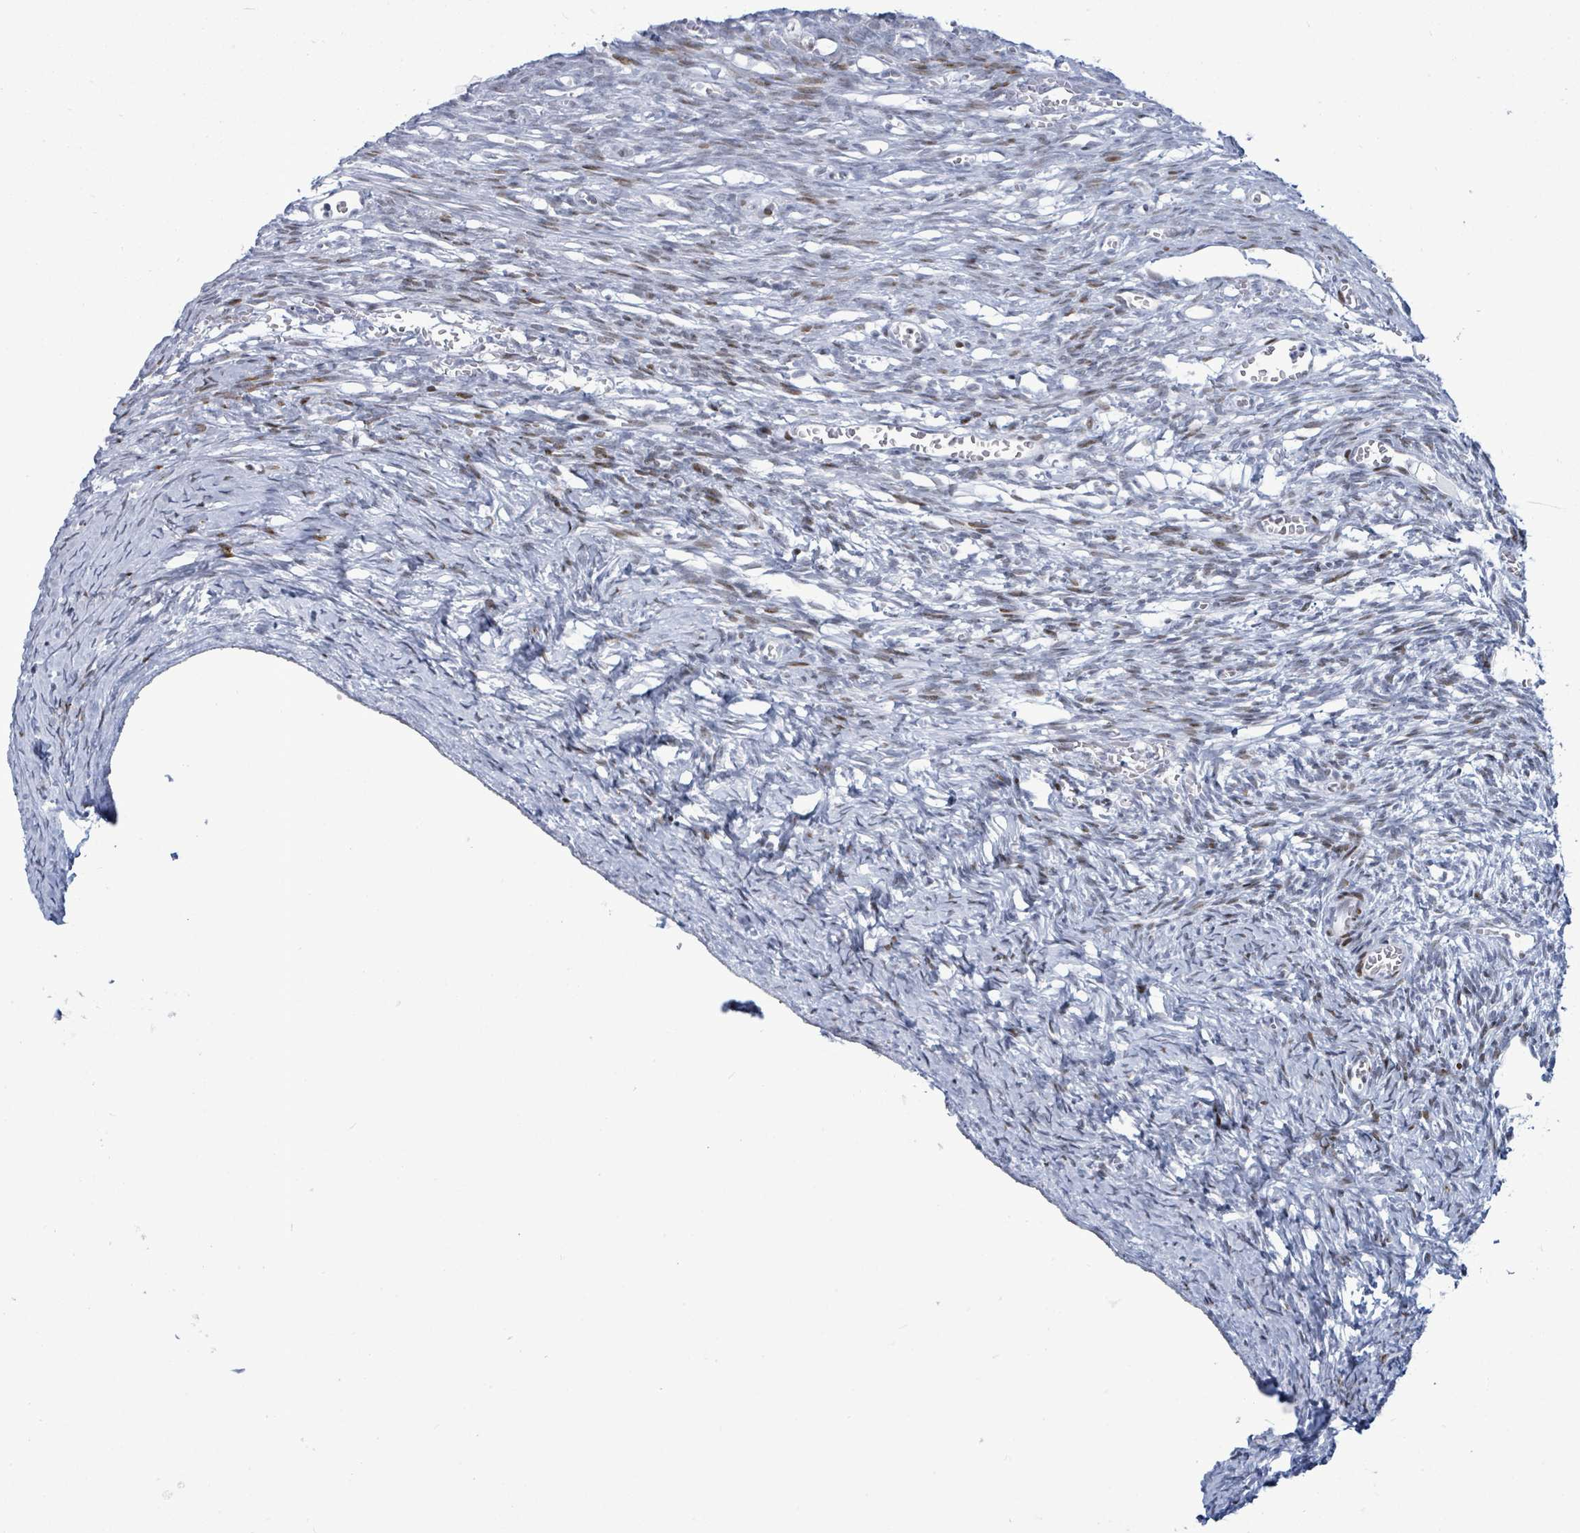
{"staining": {"intensity": "weak", "quantity": "<25%", "location": "nuclear"}, "tissue": "ovary", "cell_type": "Ovarian stroma cells", "image_type": "normal", "snomed": [{"axis": "morphology", "description": "Normal tissue, NOS"}, {"axis": "topography", "description": "Ovary"}], "caption": "Histopathology image shows no significant protein positivity in ovarian stroma cells of normal ovary. The staining is performed using DAB (3,3'-diaminobenzidine) brown chromogen with nuclei counter-stained in using hematoxylin.", "gene": "MALL", "patient": {"sex": "female", "age": 39}}